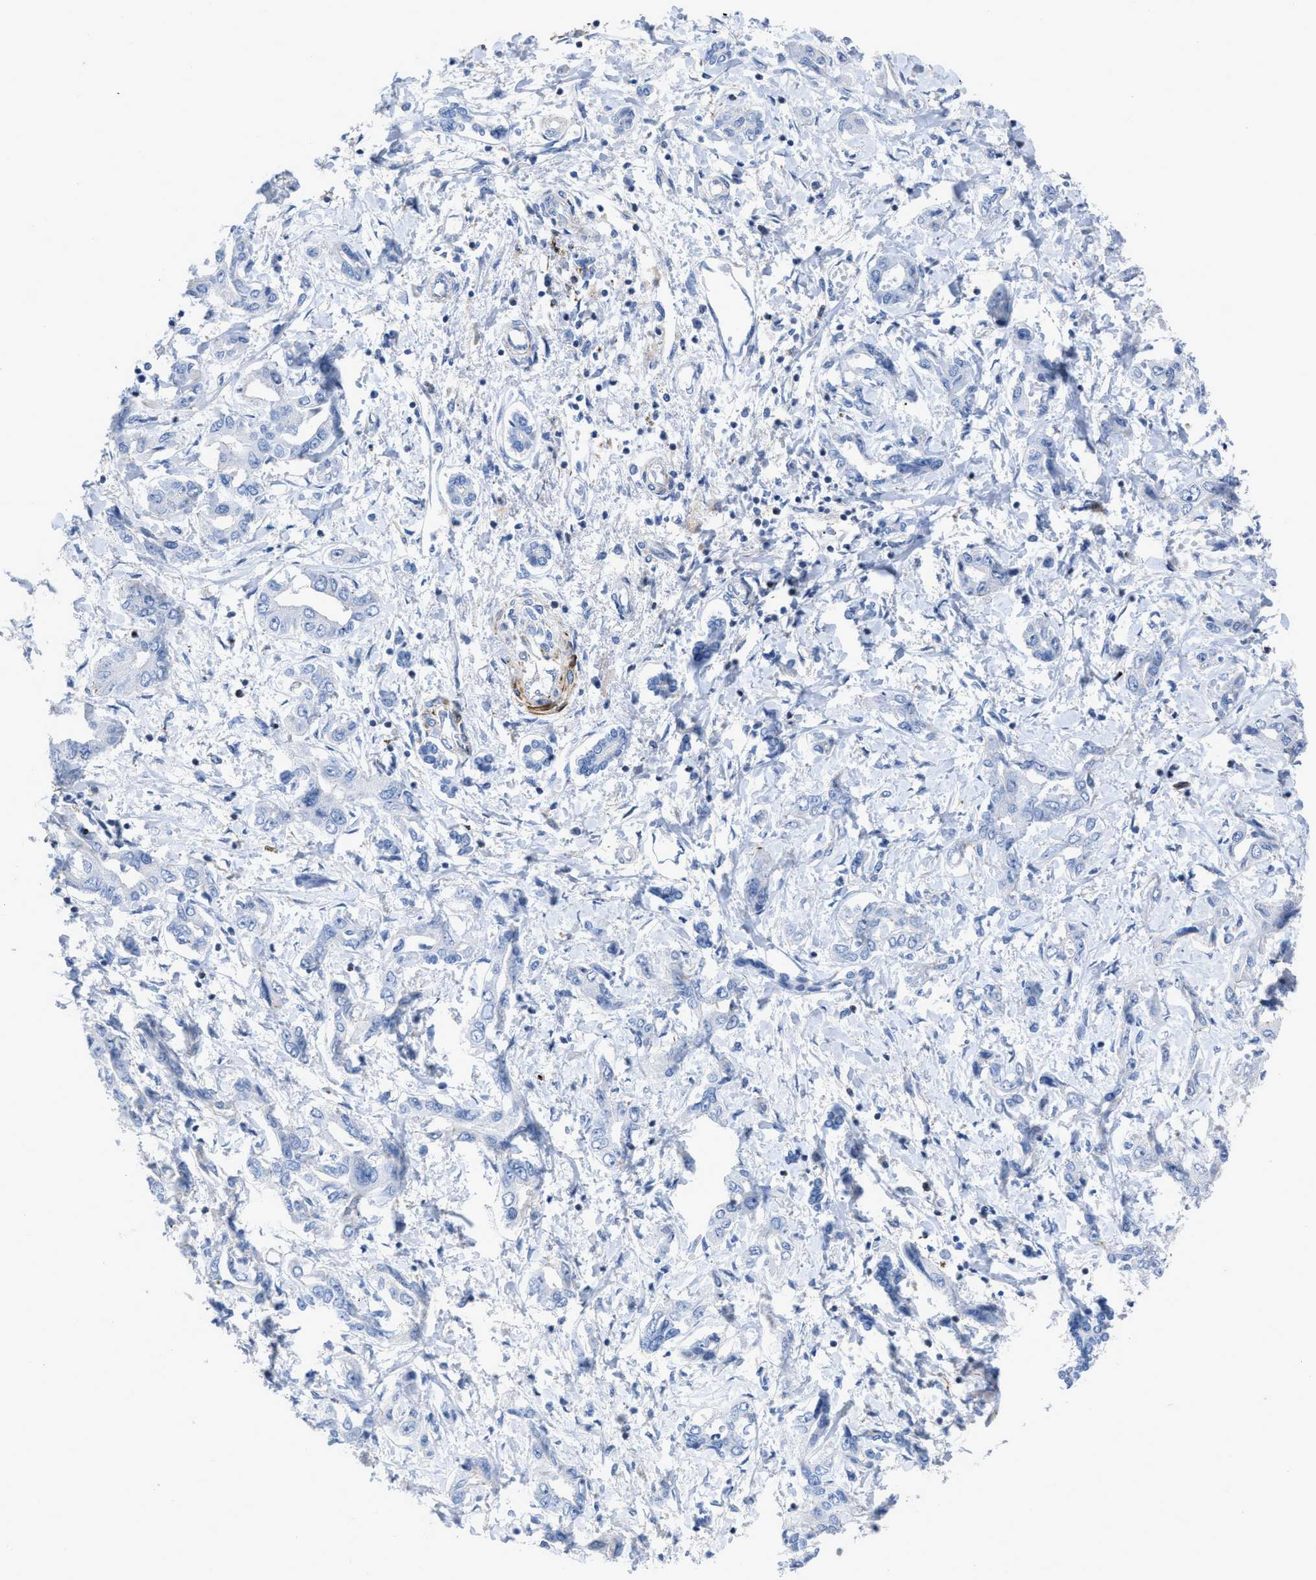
{"staining": {"intensity": "negative", "quantity": "none", "location": "none"}, "tissue": "liver cancer", "cell_type": "Tumor cells", "image_type": "cancer", "snomed": [{"axis": "morphology", "description": "Cholangiocarcinoma"}, {"axis": "topography", "description": "Liver"}], "caption": "DAB (3,3'-diaminobenzidine) immunohistochemical staining of cholangiocarcinoma (liver) displays no significant expression in tumor cells.", "gene": "PRMT2", "patient": {"sex": "male", "age": 59}}